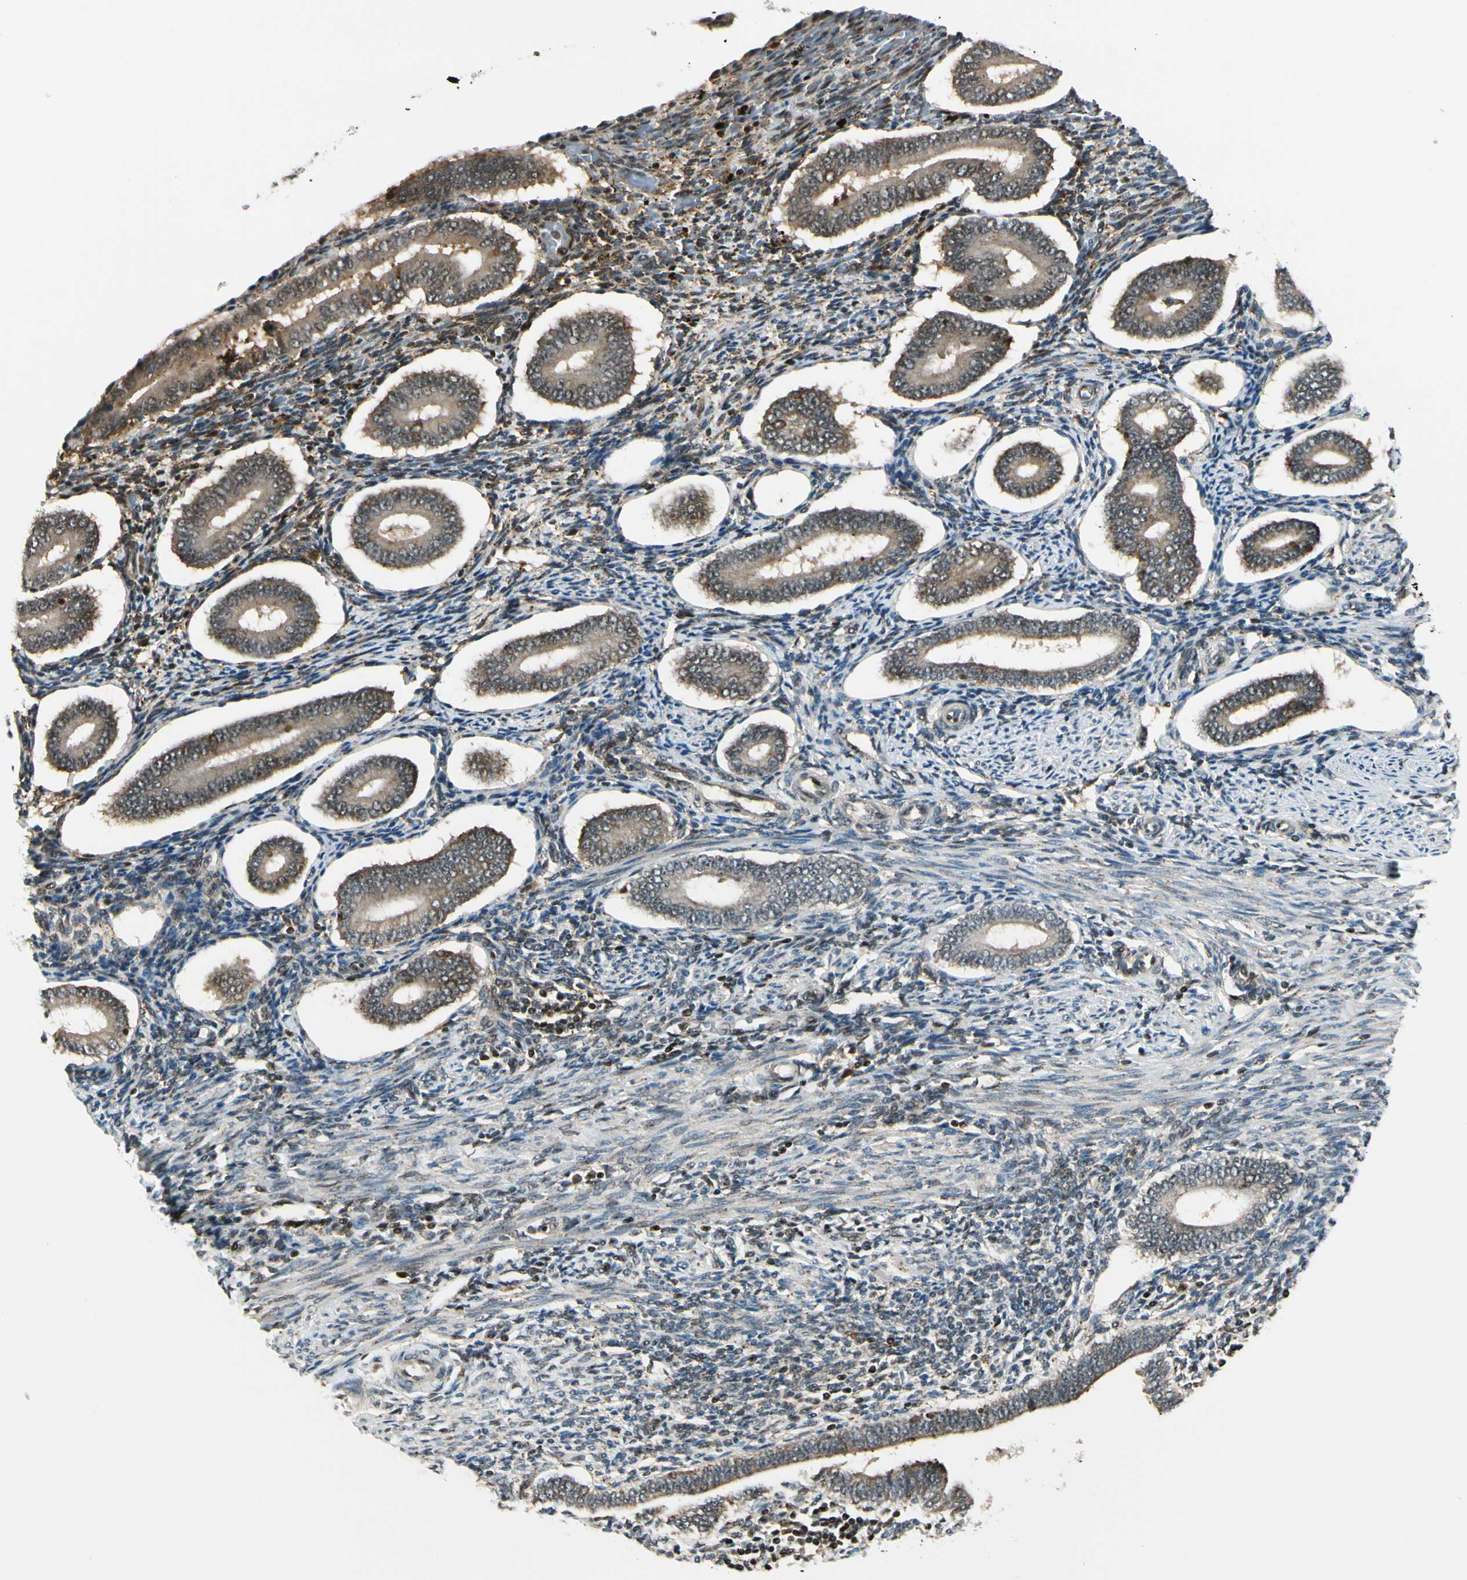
{"staining": {"intensity": "strong", "quantity": "25%-75%", "location": "nuclear"}, "tissue": "endometrium", "cell_type": "Cells in endometrial stroma", "image_type": "normal", "snomed": [{"axis": "morphology", "description": "Normal tissue, NOS"}, {"axis": "topography", "description": "Endometrium"}], "caption": "The micrograph demonstrates staining of benign endometrium, revealing strong nuclear protein positivity (brown color) within cells in endometrial stroma.", "gene": "DAXX", "patient": {"sex": "female", "age": 42}}